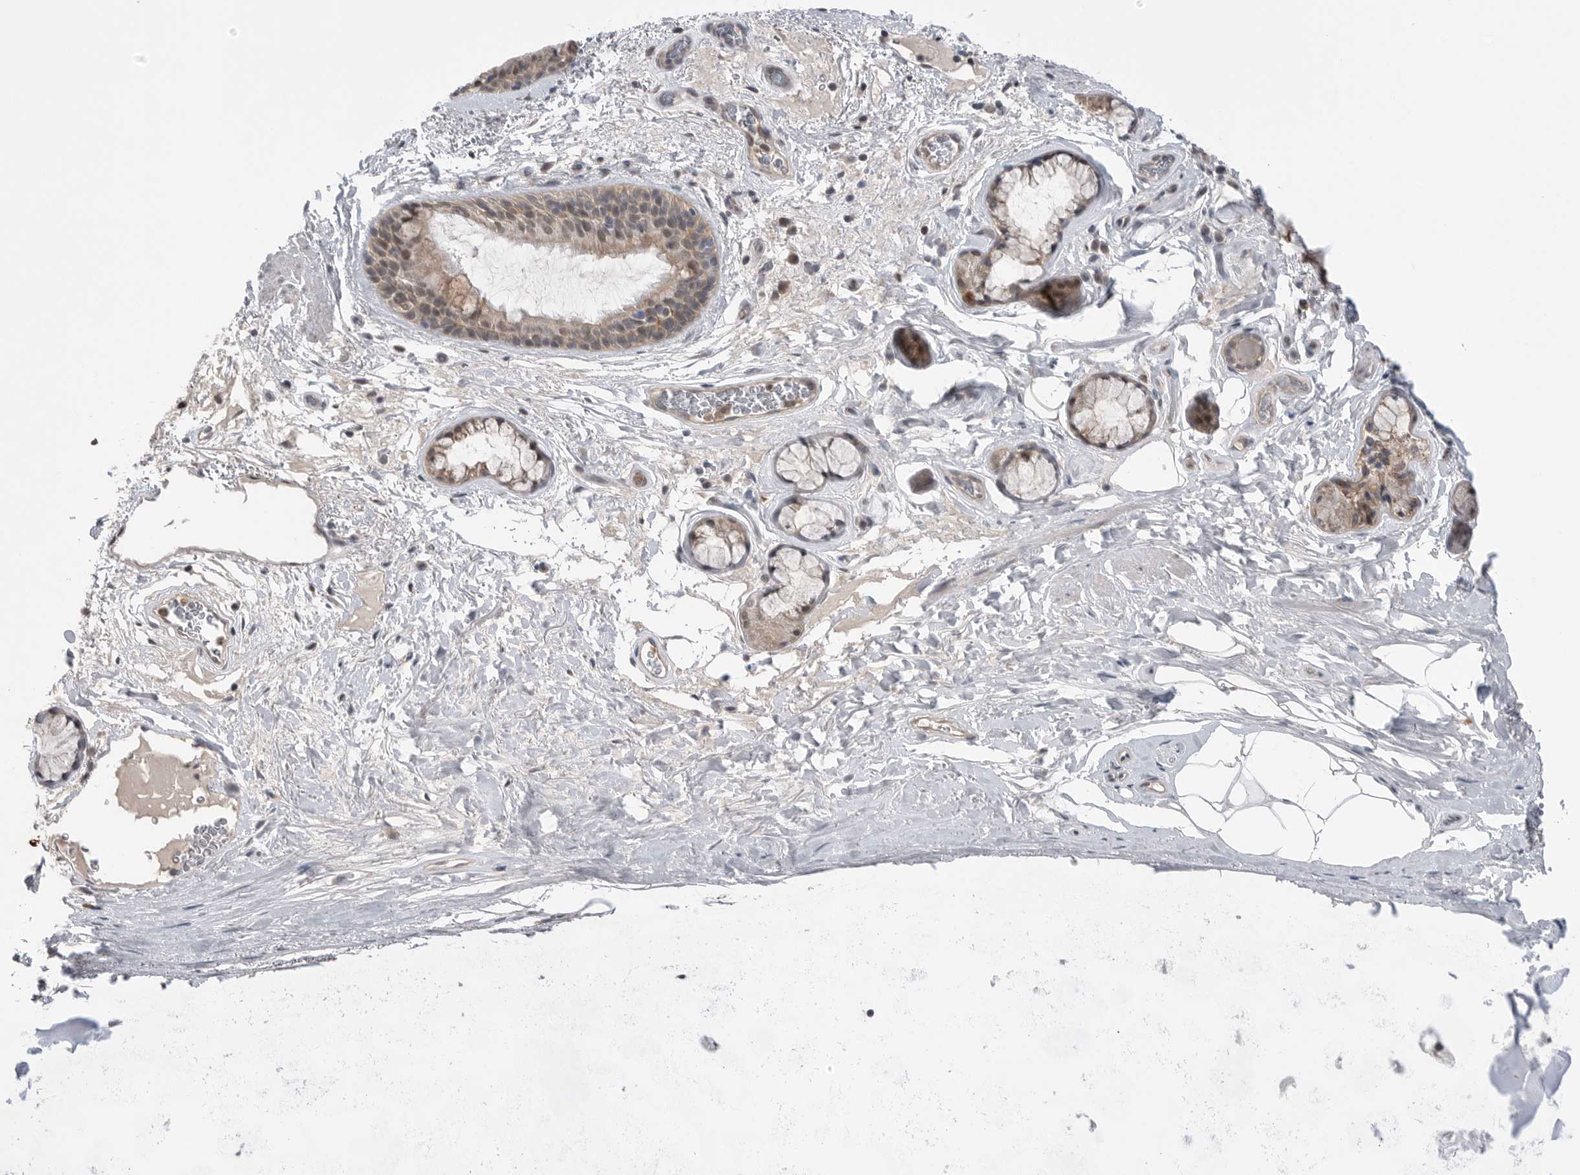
{"staining": {"intensity": "weak", "quantity": ">75%", "location": "cytoplasmic/membranous"}, "tissue": "bronchus", "cell_type": "Respiratory epithelial cells", "image_type": "normal", "snomed": [{"axis": "morphology", "description": "Normal tissue, NOS"}, {"axis": "topography", "description": "Cartilage tissue"}], "caption": "This photomicrograph reveals immunohistochemistry (IHC) staining of normal human bronchus, with low weak cytoplasmic/membranous staining in approximately >75% of respiratory epithelial cells.", "gene": "NTAQ1", "patient": {"sex": "female", "age": 63}}